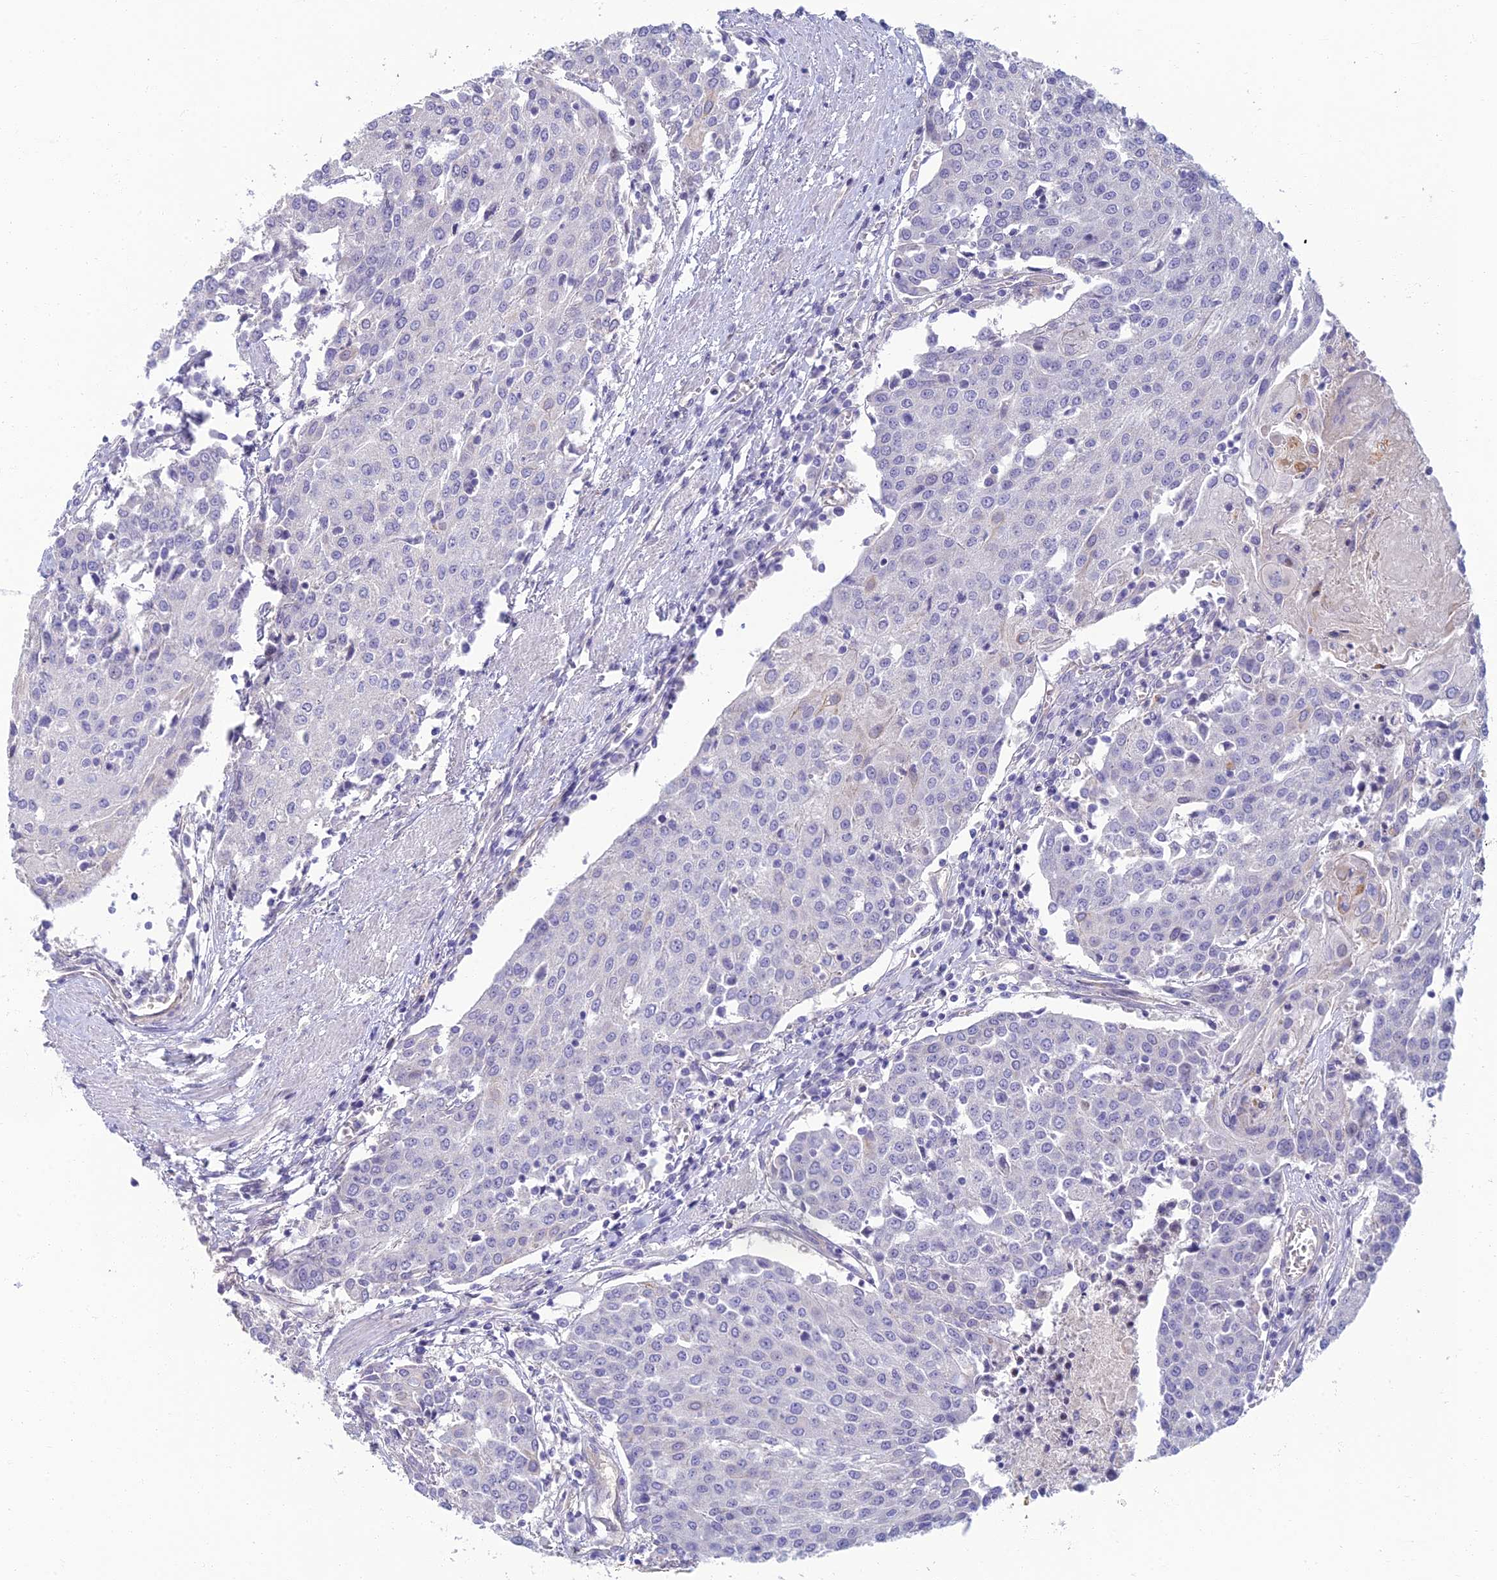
{"staining": {"intensity": "negative", "quantity": "none", "location": "none"}, "tissue": "urothelial cancer", "cell_type": "Tumor cells", "image_type": "cancer", "snomed": [{"axis": "morphology", "description": "Urothelial carcinoma, High grade"}, {"axis": "topography", "description": "Urinary bladder"}], "caption": "Micrograph shows no protein positivity in tumor cells of urothelial carcinoma (high-grade) tissue.", "gene": "NEURL1", "patient": {"sex": "female", "age": 85}}